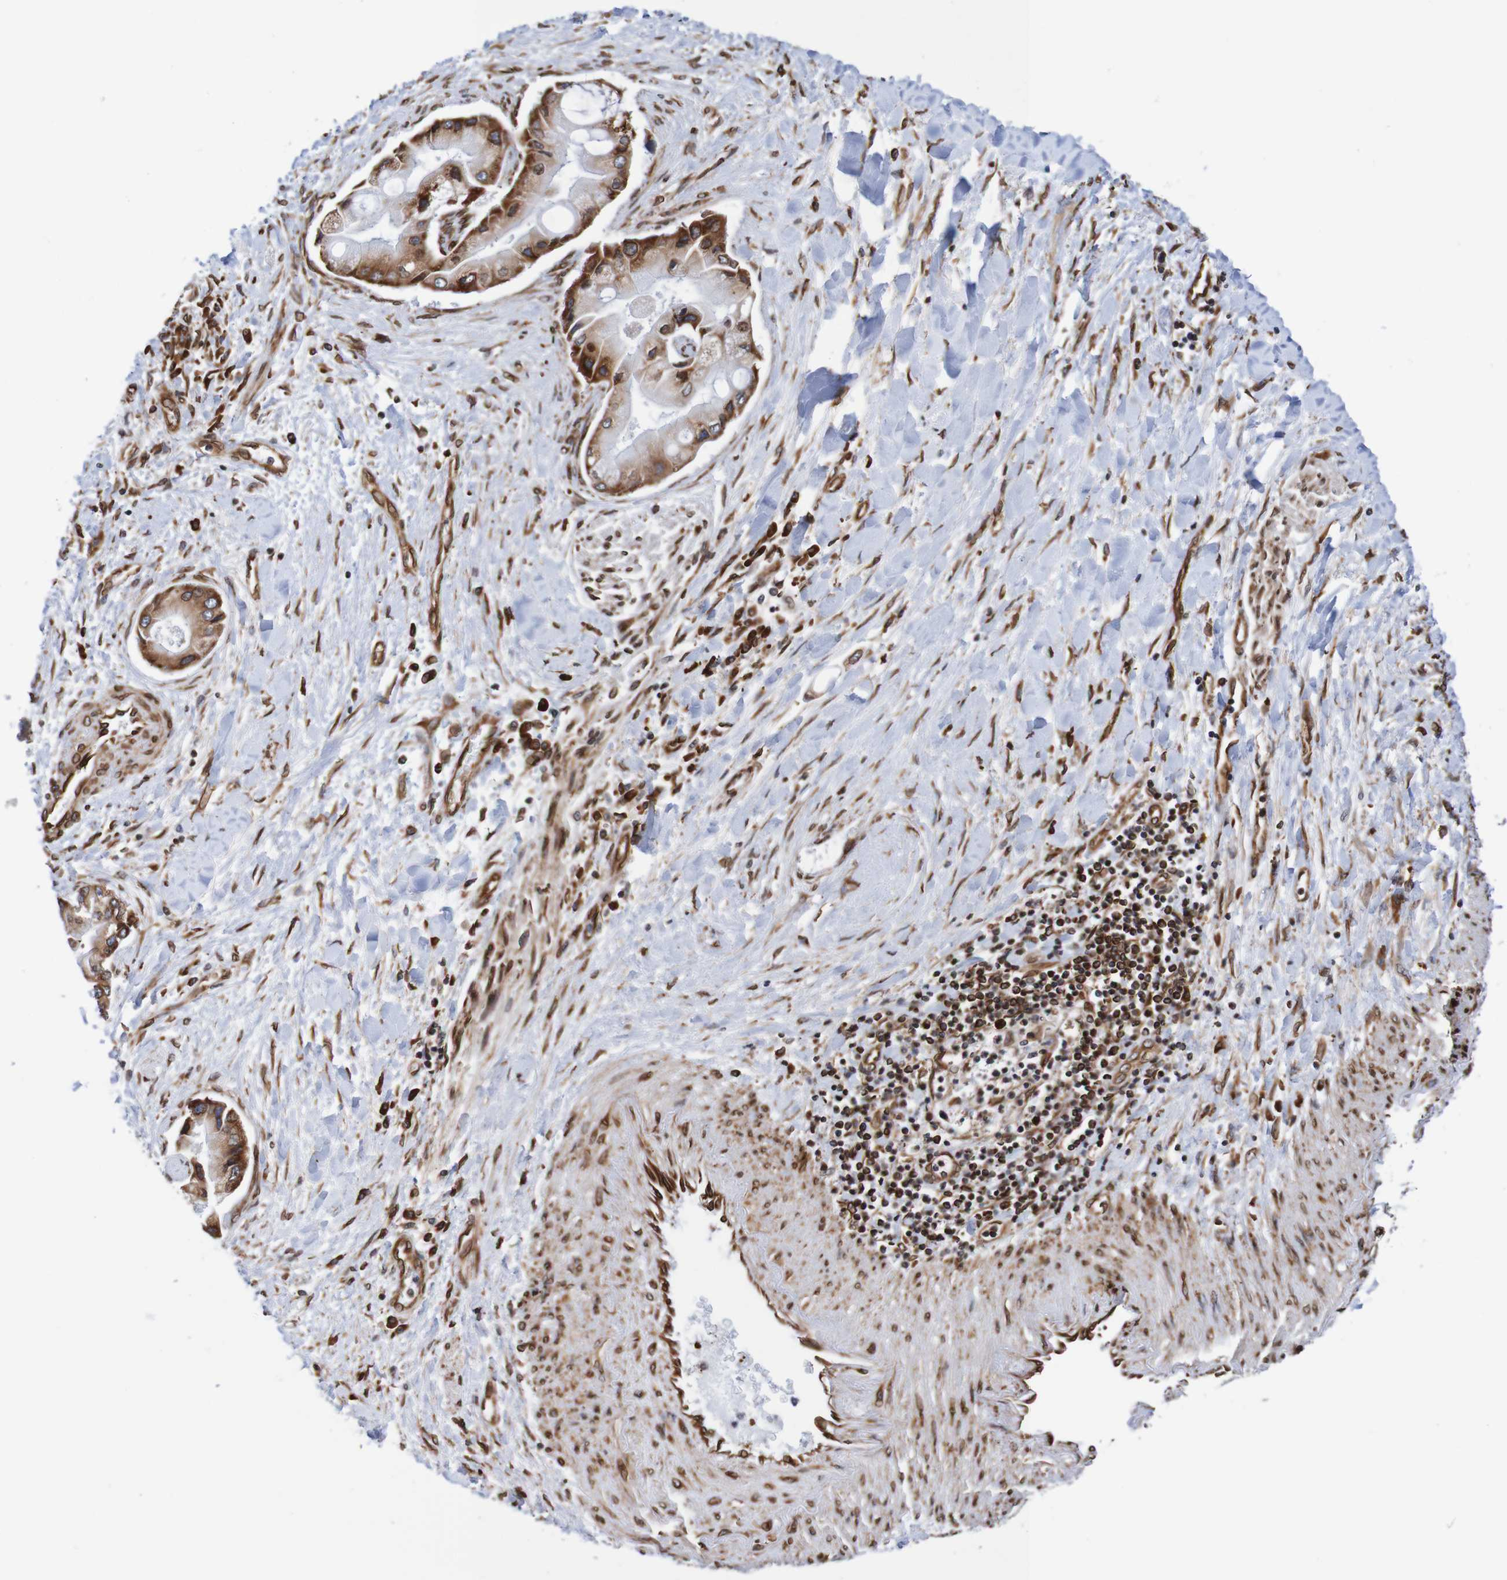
{"staining": {"intensity": "strong", "quantity": ">75%", "location": "cytoplasmic/membranous,nuclear"}, "tissue": "liver cancer", "cell_type": "Tumor cells", "image_type": "cancer", "snomed": [{"axis": "morphology", "description": "Cholangiocarcinoma"}, {"axis": "topography", "description": "Liver"}], "caption": "Immunohistochemical staining of liver cancer (cholangiocarcinoma) reveals high levels of strong cytoplasmic/membranous and nuclear staining in about >75% of tumor cells. (IHC, brightfield microscopy, high magnification).", "gene": "TMEM109", "patient": {"sex": "male", "age": 50}}